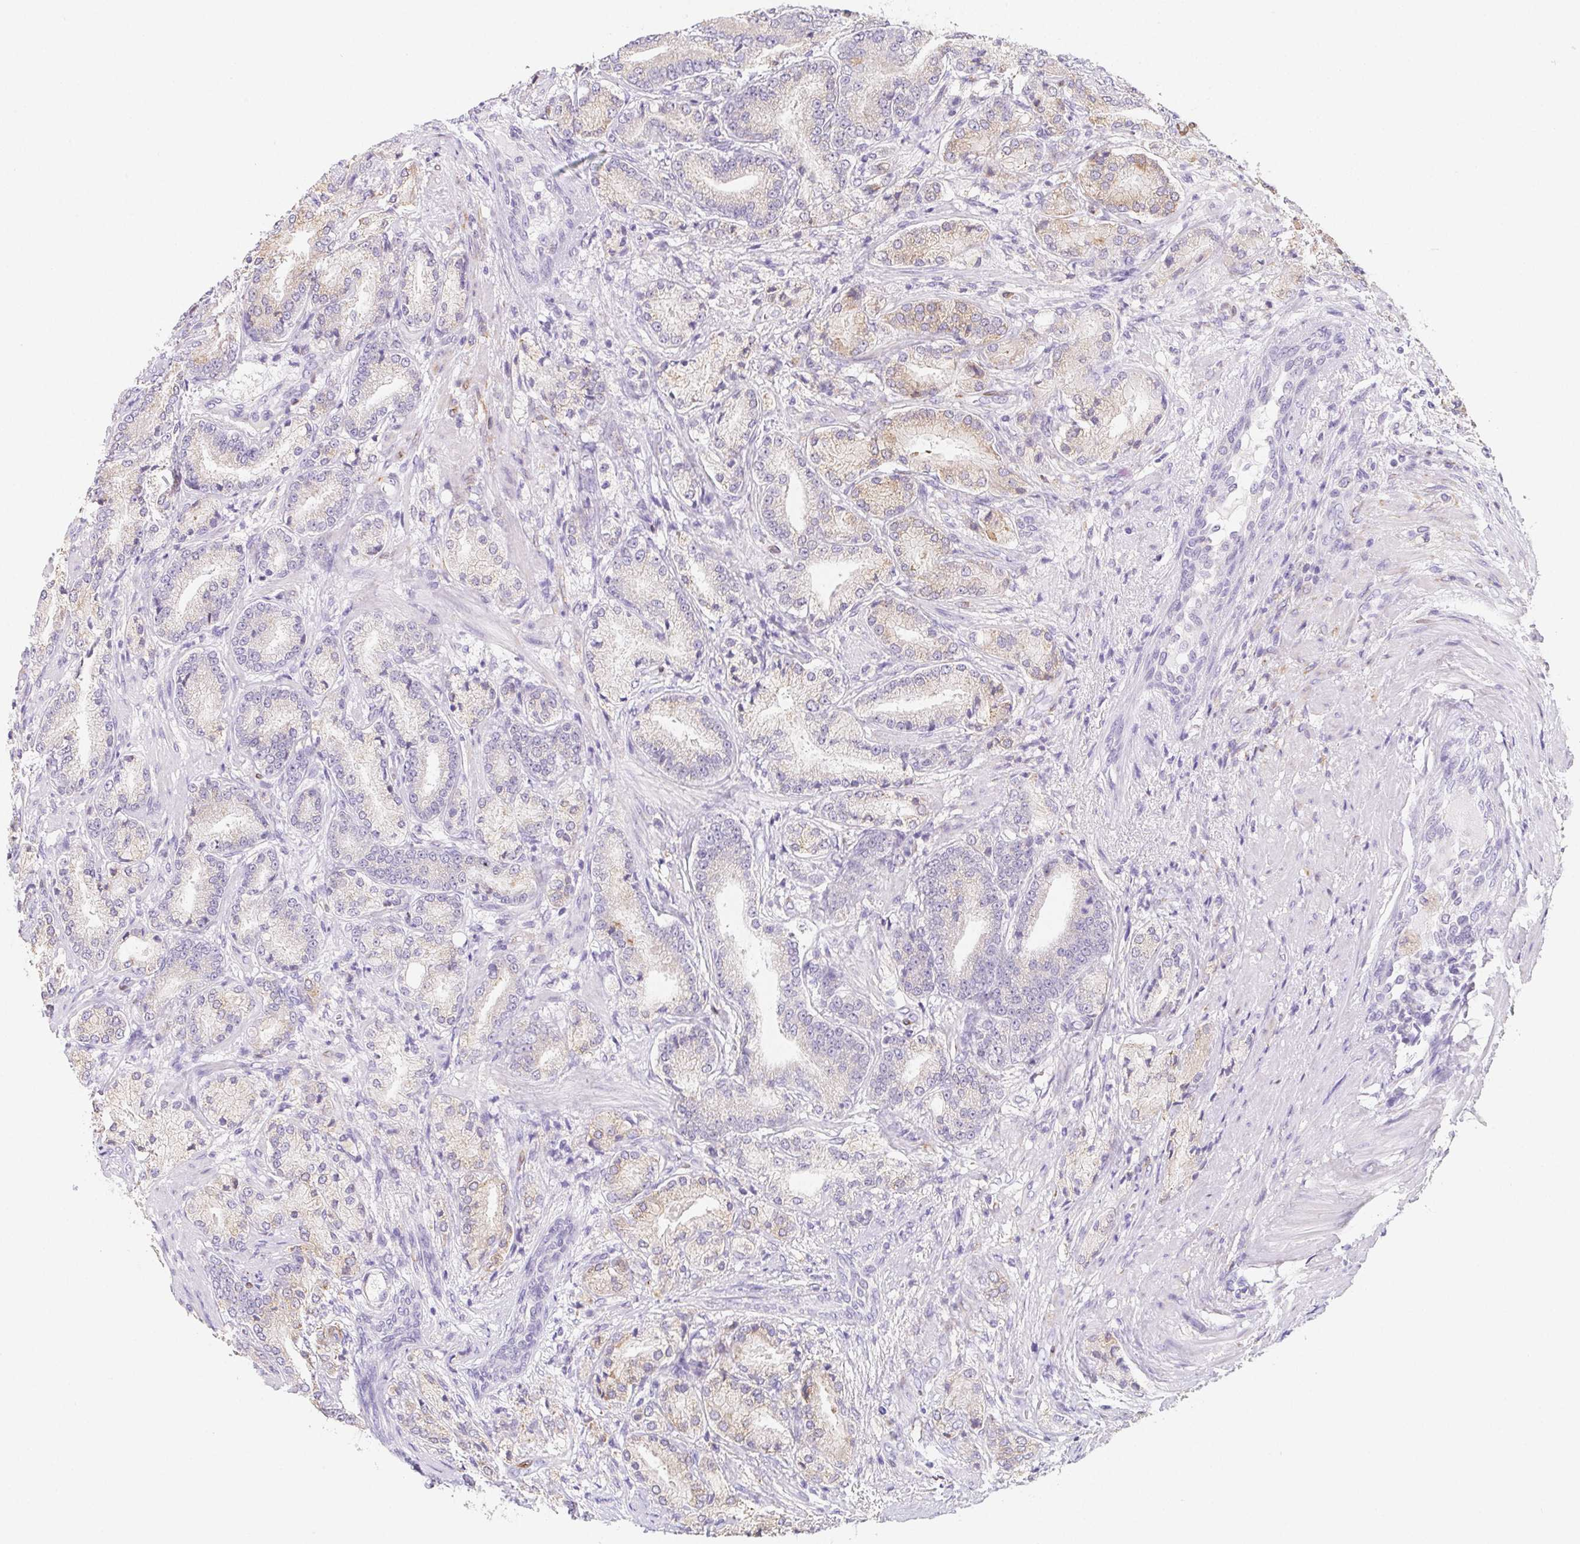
{"staining": {"intensity": "negative", "quantity": "none", "location": "none"}, "tissue": "prostate cancer", "cell_type": "Tumor cells", "image_type": "cancer", "snomed": [{"axis": "morphology", "description": "Adenocarcinoma, High grade"}, {"axis": "topography", "description": "Prostate and seminal vesicle, NOS"}], "caption": "Immunohistochemistry of human prostate adenocarcinoma (high-grade) shows no expression in tumor cells.", "gene": "HRC", "patient": {"sex": "male", "age": 61}}